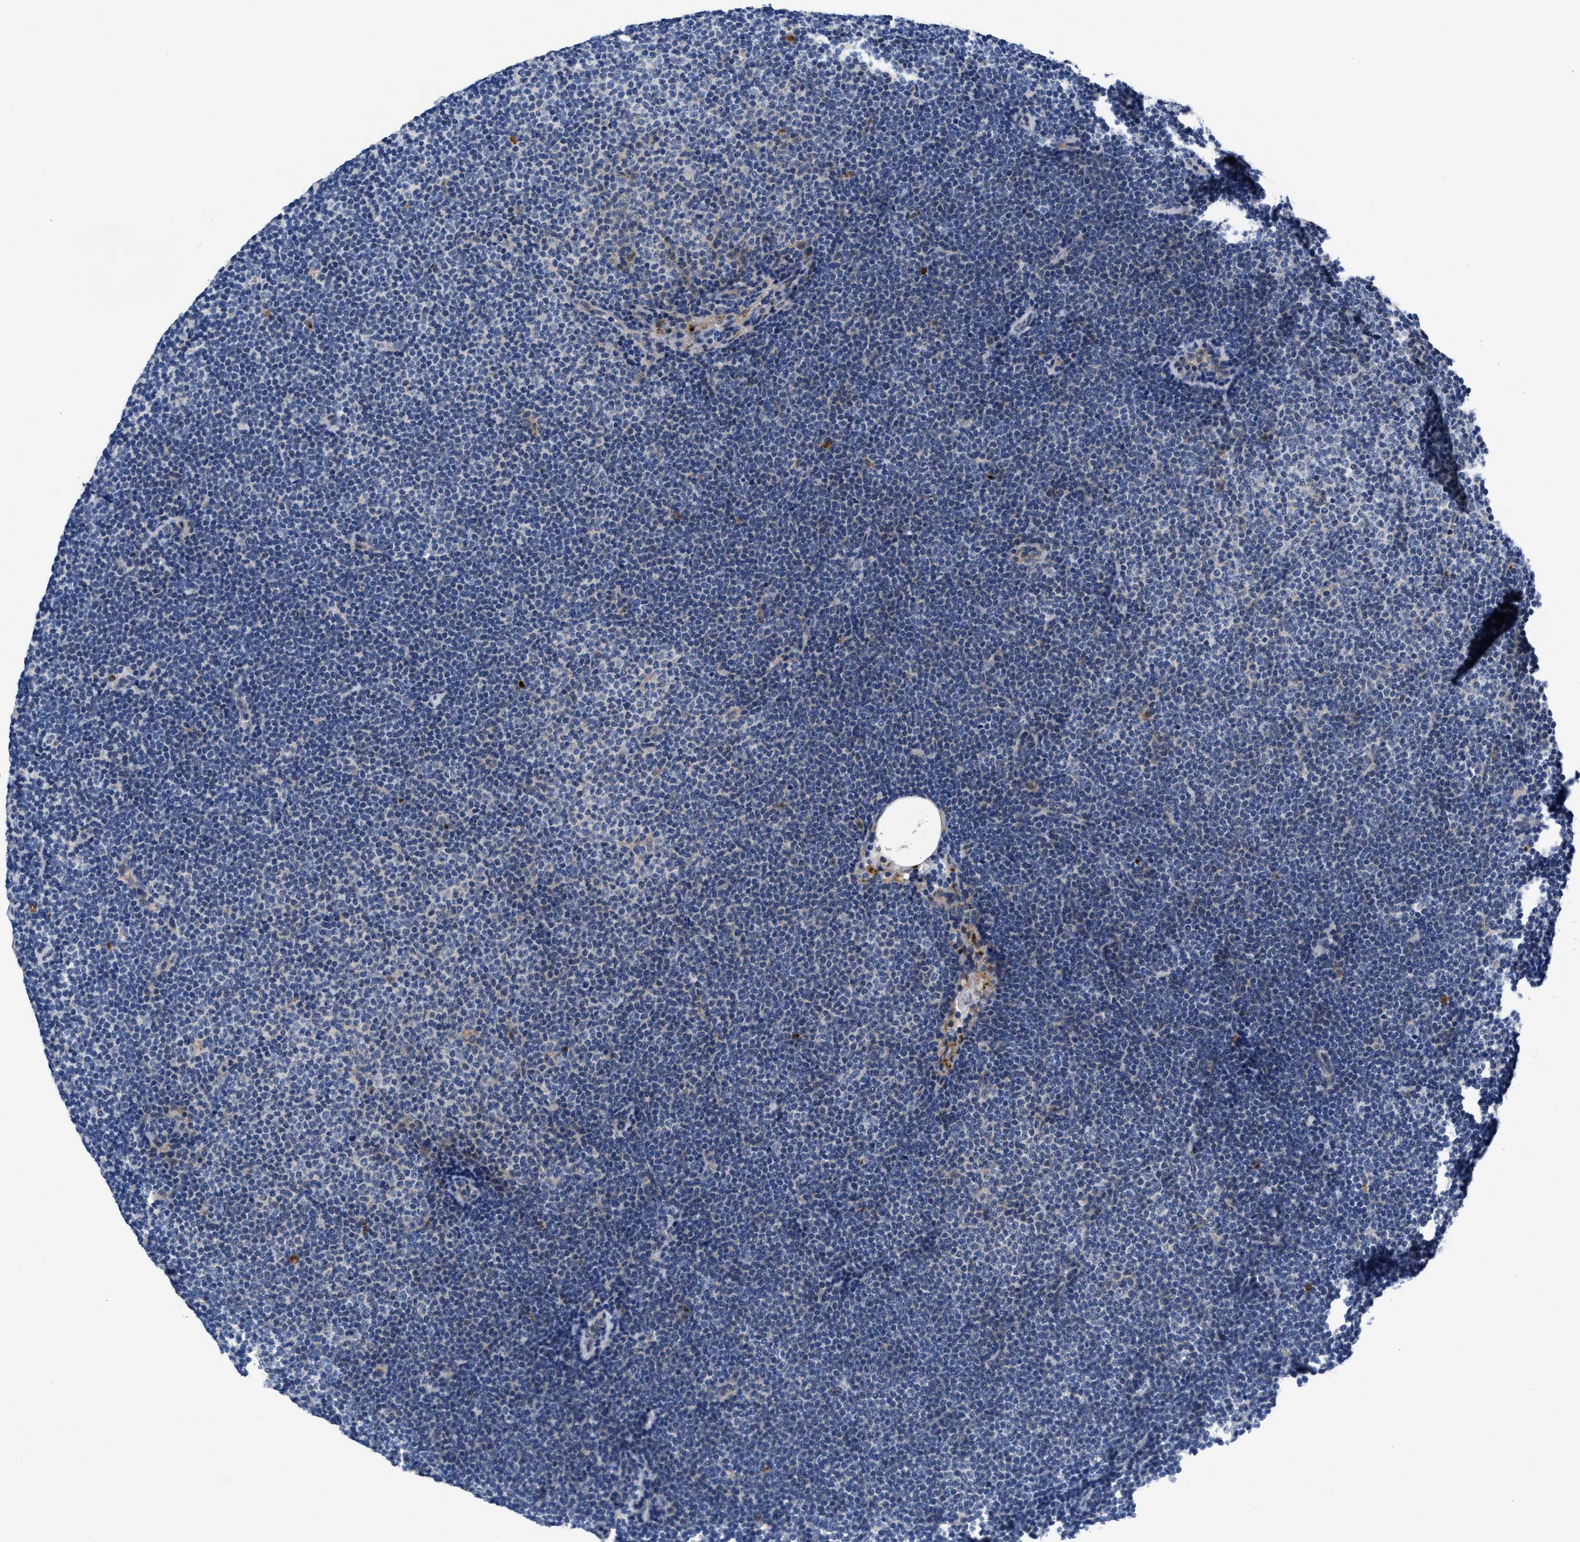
{"staining": {"intensity": "negative", "quantity": "none", "location": "none"}, "tissue": "lymphoma", "cell_type": "Tumor cells", "image_type": "cancer", "snomed": [{"axis": "morphology", "description": "Malignant lymphoma, non-Hodgkin's type, Low grade"}, {"axis": "topography", "description": "Lymph node"}], "caption": "The photomicrograph displays no staining of tumor cells in low-grade malignant lymphoma, non-Hodgkin's type.", "gene": "DHRS13", "patient": {"sex": "female", "age": 53}}